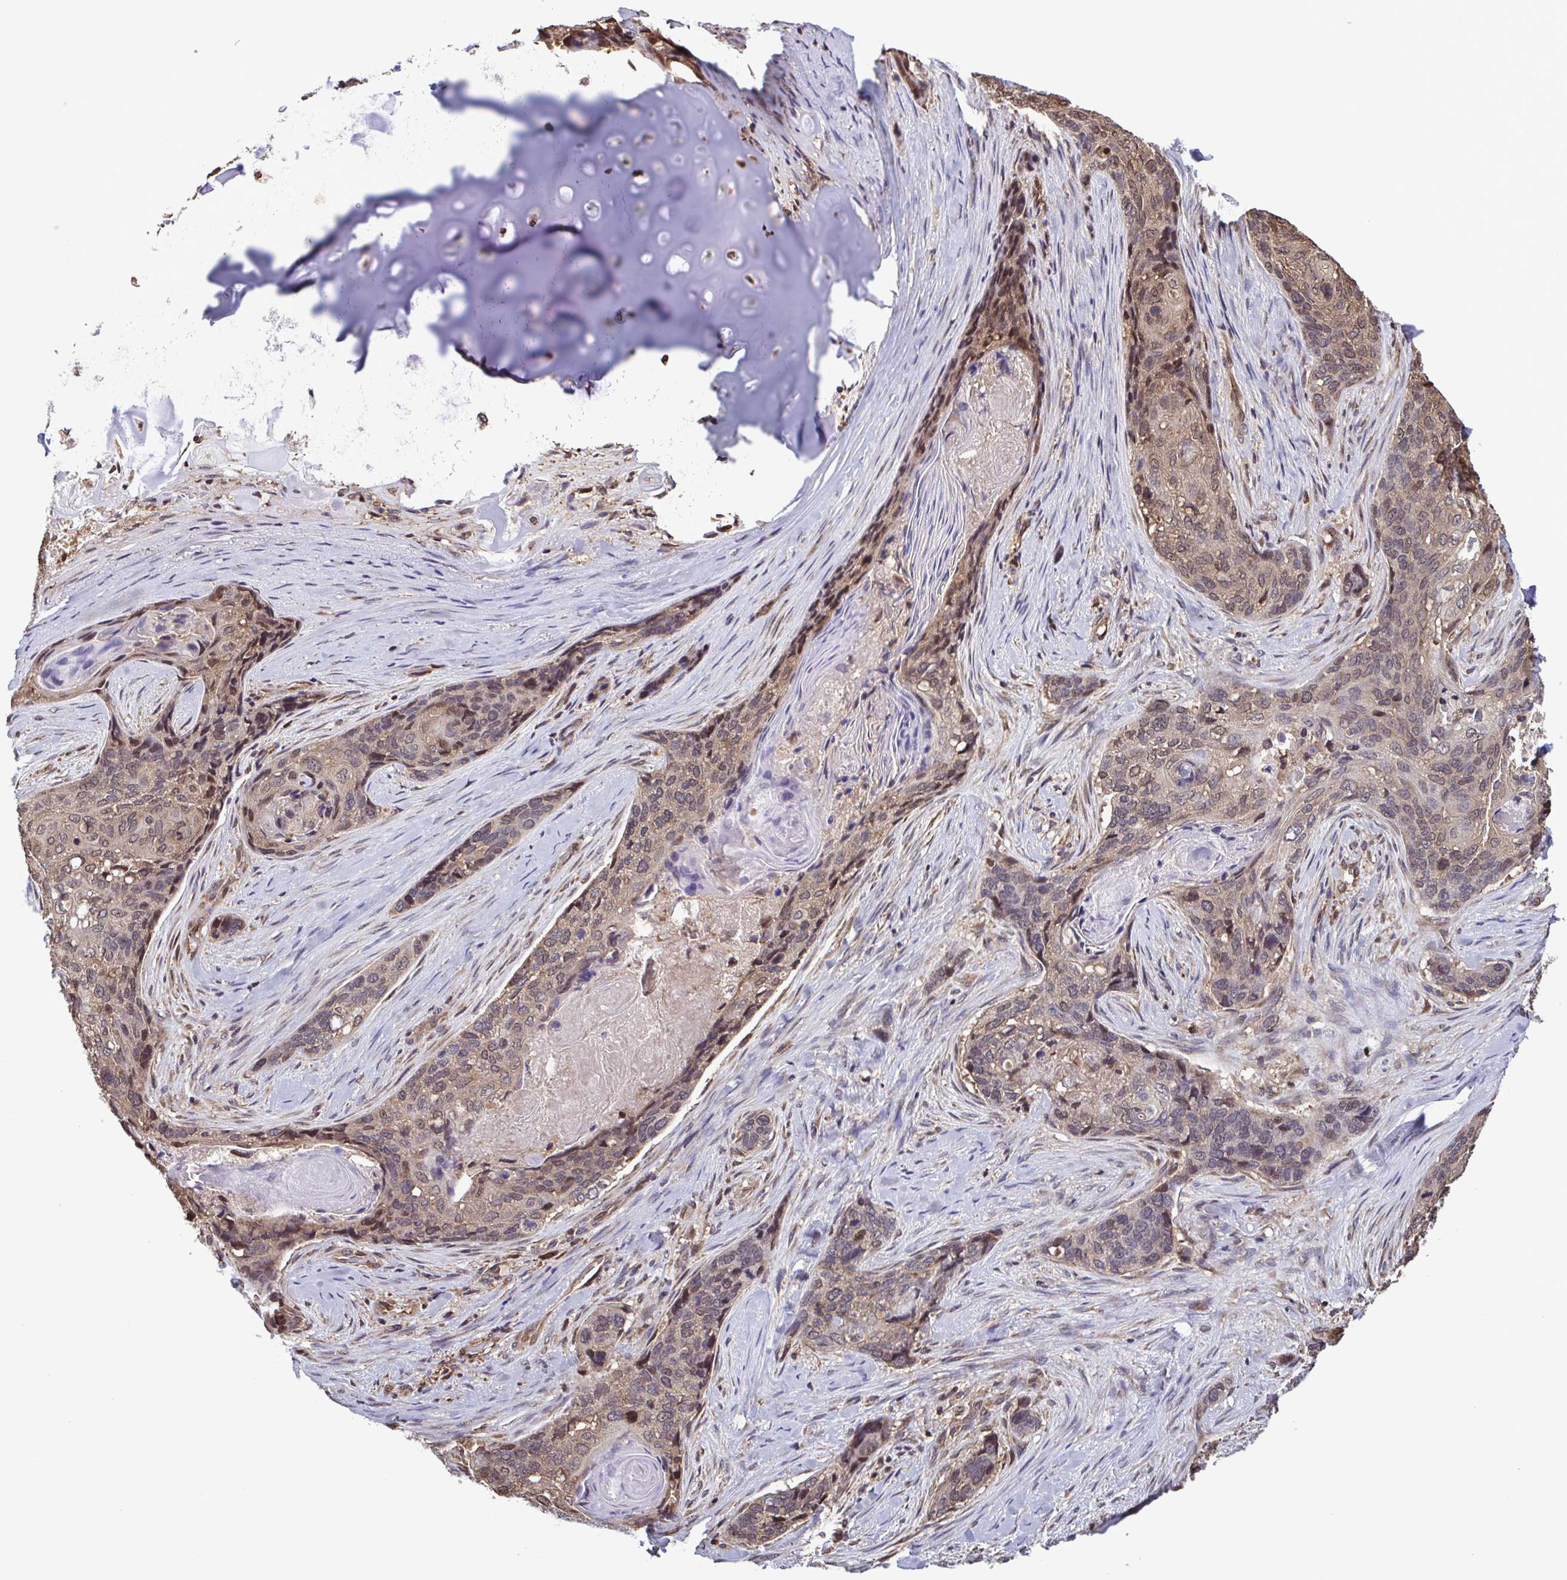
{"staining": {"intensity": "weak", "quantity": "25%-75%", "location": "cytoplasmic/membranous,nuclear"}, "tissue": "lung cancer", "cell_type": "Tumor cells", "image_type": "cancer", "snomed": [{"axis": "morphology", "description": "Squamous cell carcinoma, NOS"}, {"axis": "morphology", "description": "Squamous cell carcinoma, metastatic, NOS"}, {"axis": "topography", "description": "Lymph node"}, {"axis": "topography", "description": "Lung"}], "caption": "Immunohistochemical staining of human lung cancer displays low levels of weak cytoplasmic/membranous and nuclear protein expression in approximately 25%-75% of tumor cells.", "gene": "SEC63", "patient": {"sex": "male", "age": 41}}